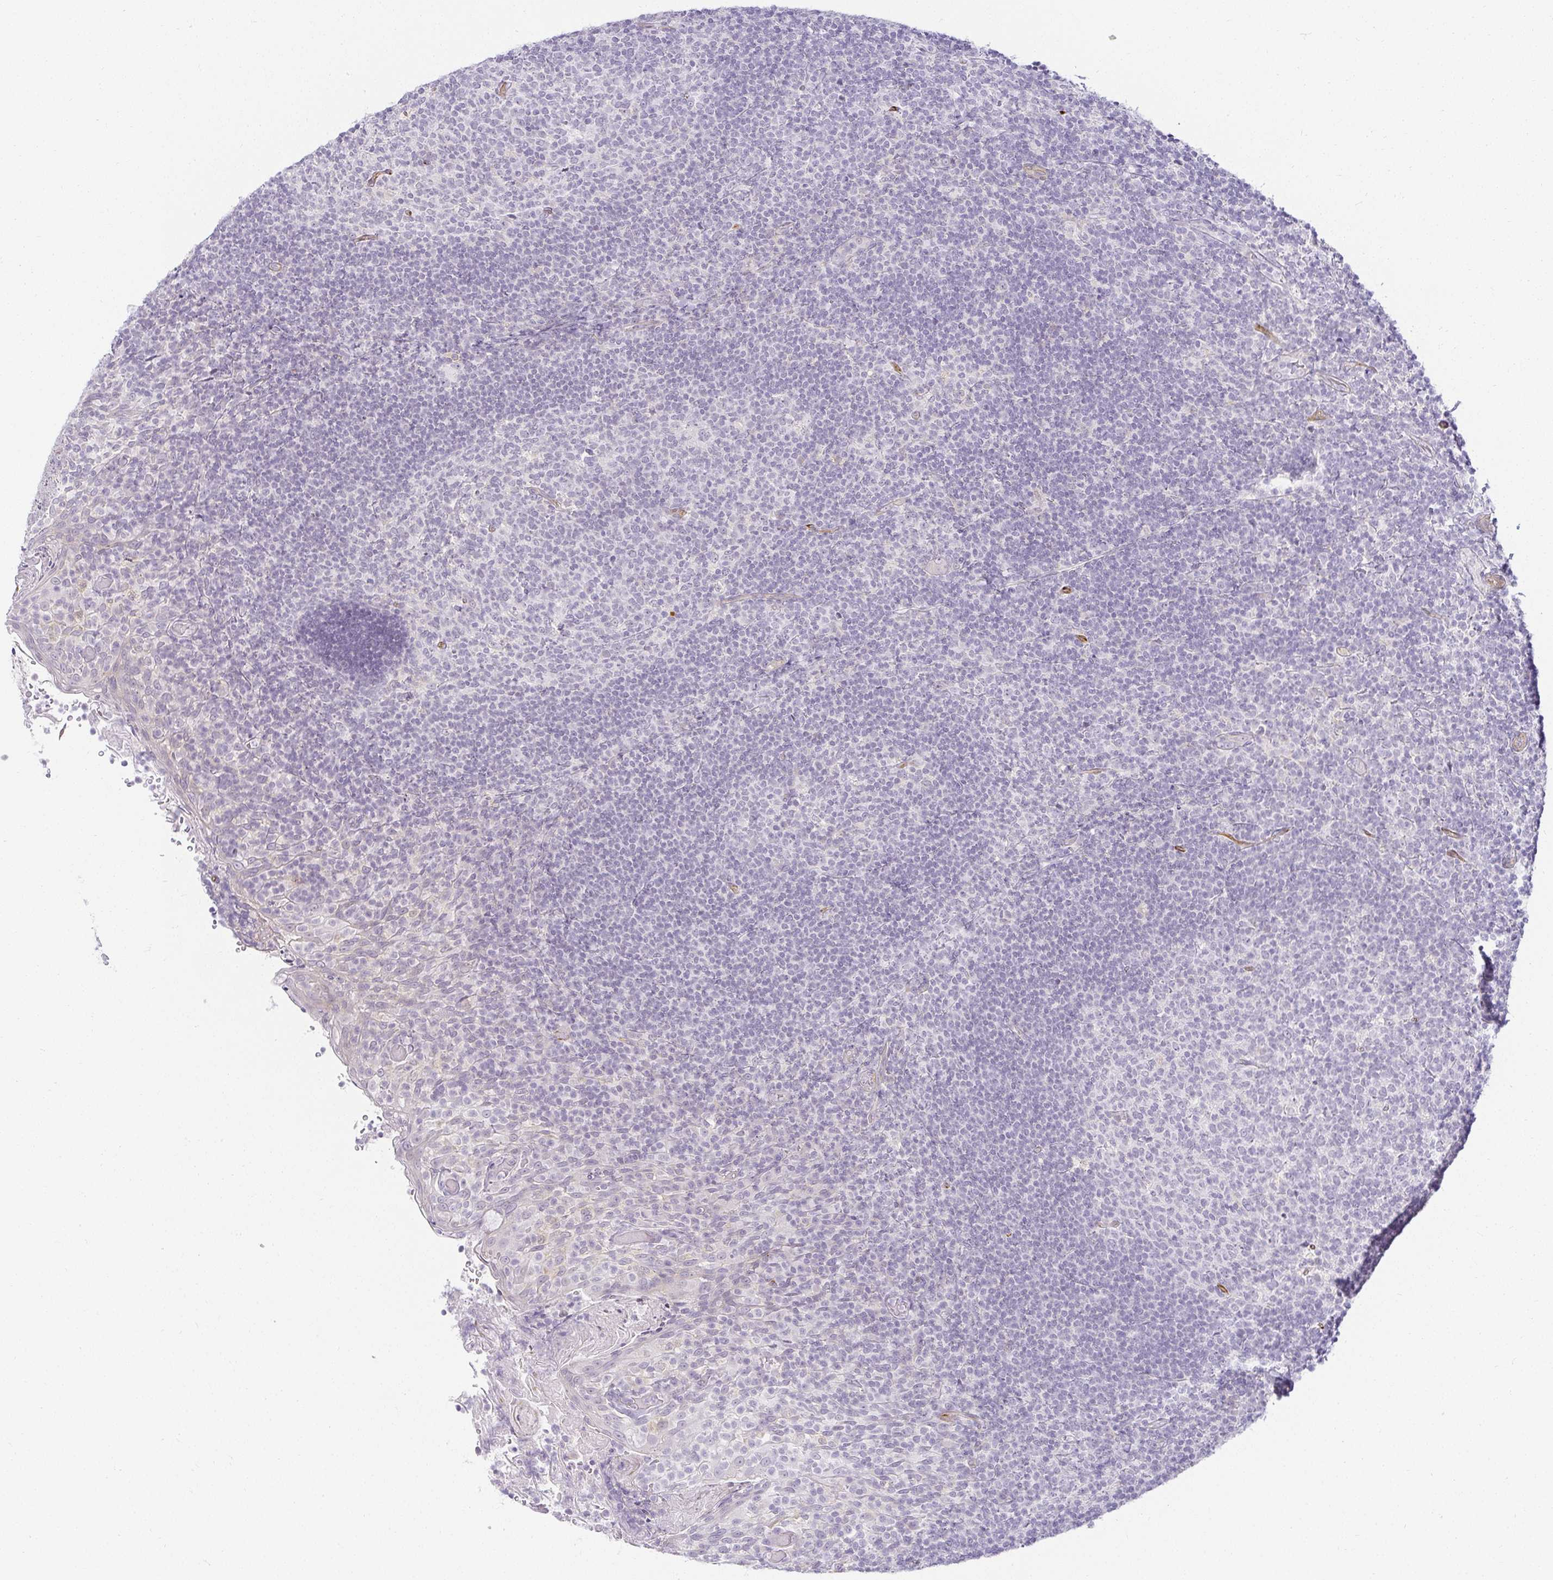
{"staining": {"intensity": "negative", "quantity": "none", "location": "none"}, "tissue": "tonsil", "cell_type": "Germinal center cells", "image_type": "normal", "snomed": [{"axis": "morphology", "description": "Normal tissue, NOS"}, {"axis": "topography", "description": "Tonsil"}], "caption": "IHC image of normal tonsil stained for a protein (brown), which shows no positivity in germinal center cells. (DAB (3,3'-diaminobenzidine) IHC visualized using brightfield microscopy, high magnification).", "gene": "ACAN", "patient": {"sex": "female", "age": 10}}